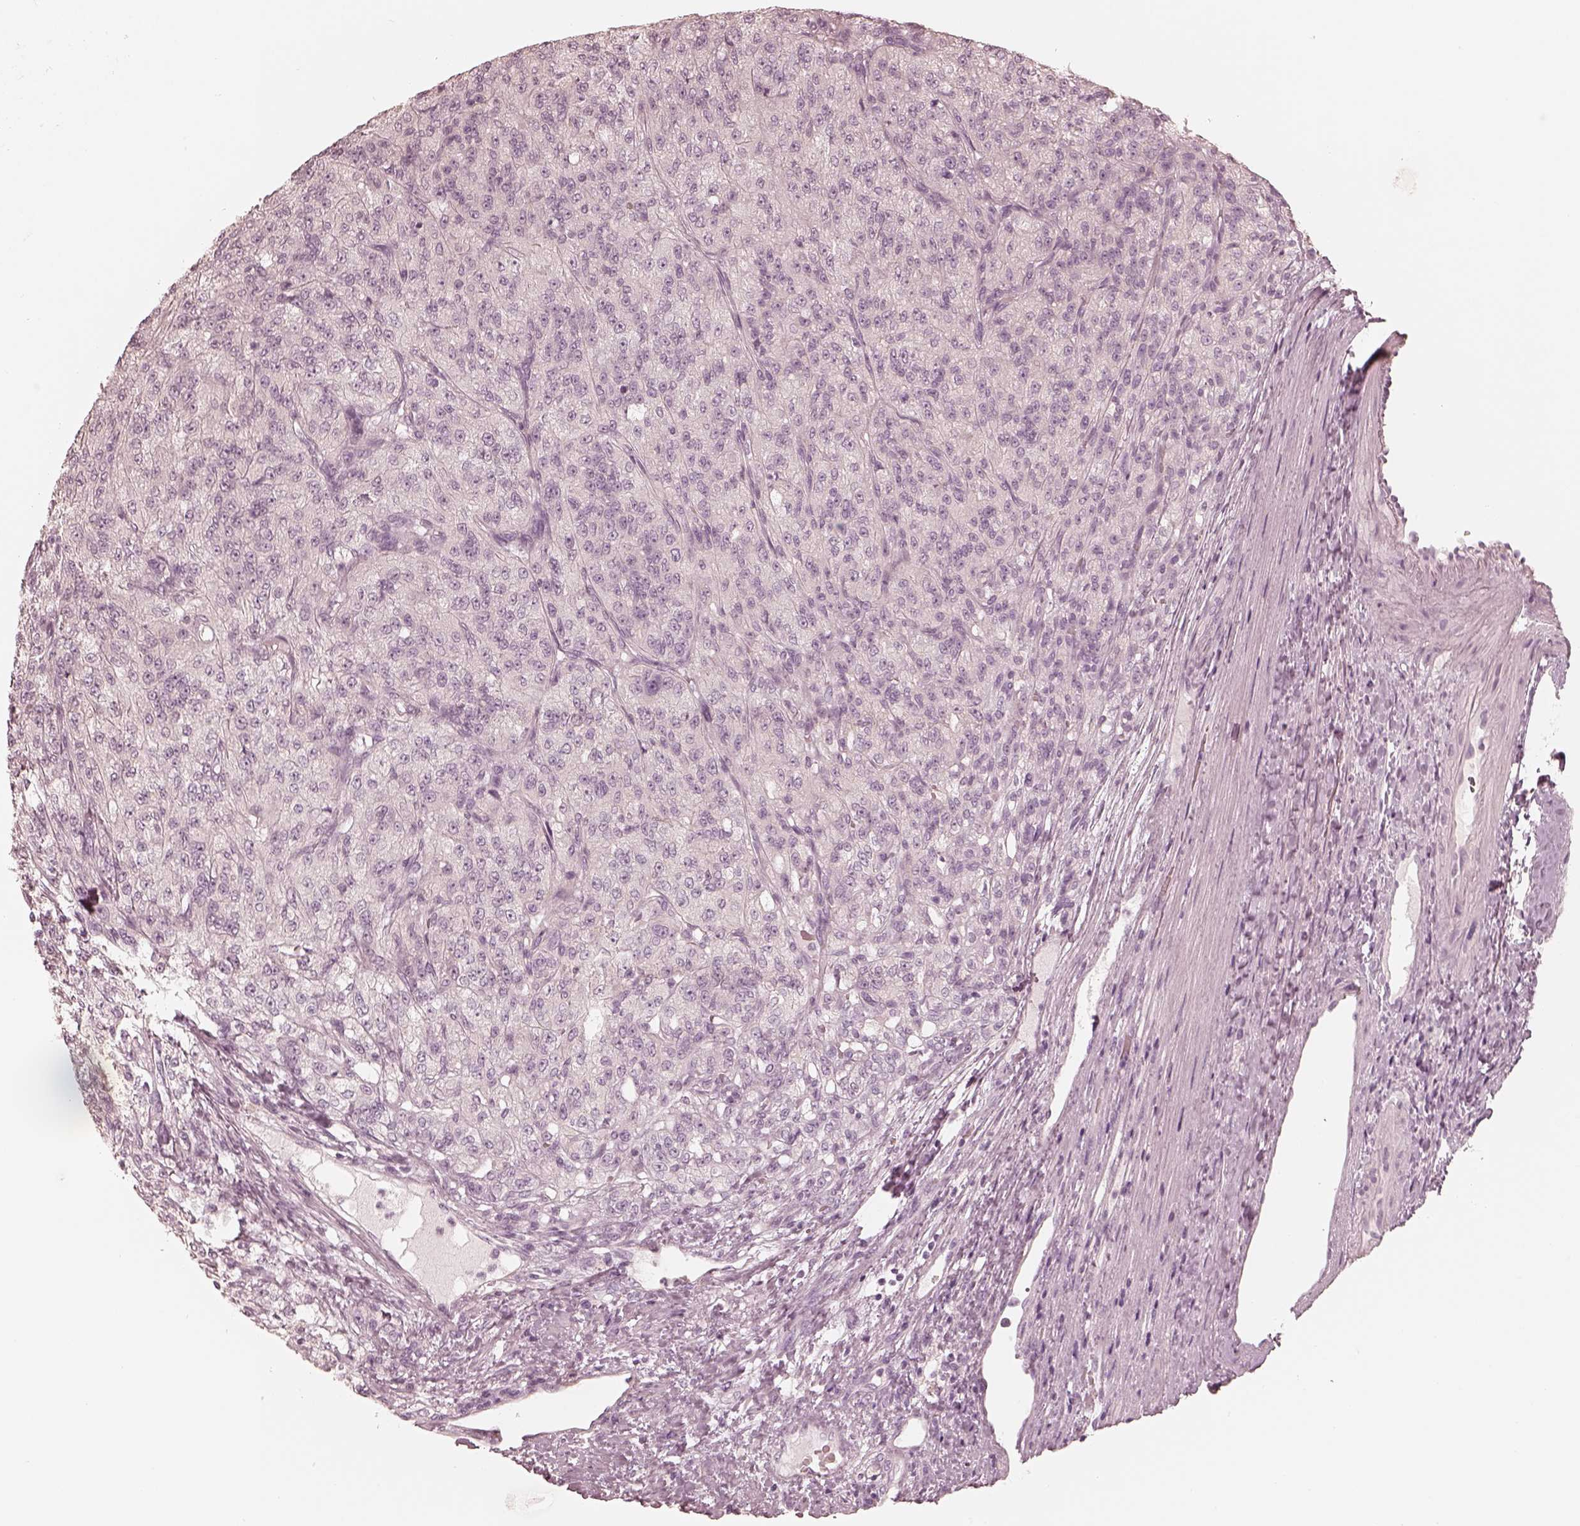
{"staining": {"intensity": "negative", "quantity": "none", "location": "none"}, "tissue": "renal cancer", "cell_type": "Tumor cells", "image_type": "cancer", "snomed": [{"axis": "morphology", "description": "Adenocarcinoma, NOS"}, {"axis": "topography", "description": "Kidney"}], "caption": "Tumor cells show no significant protein staining in renal cancer.", "gene": "CALR3", "patient": {"sex": "female", "age": 63}}